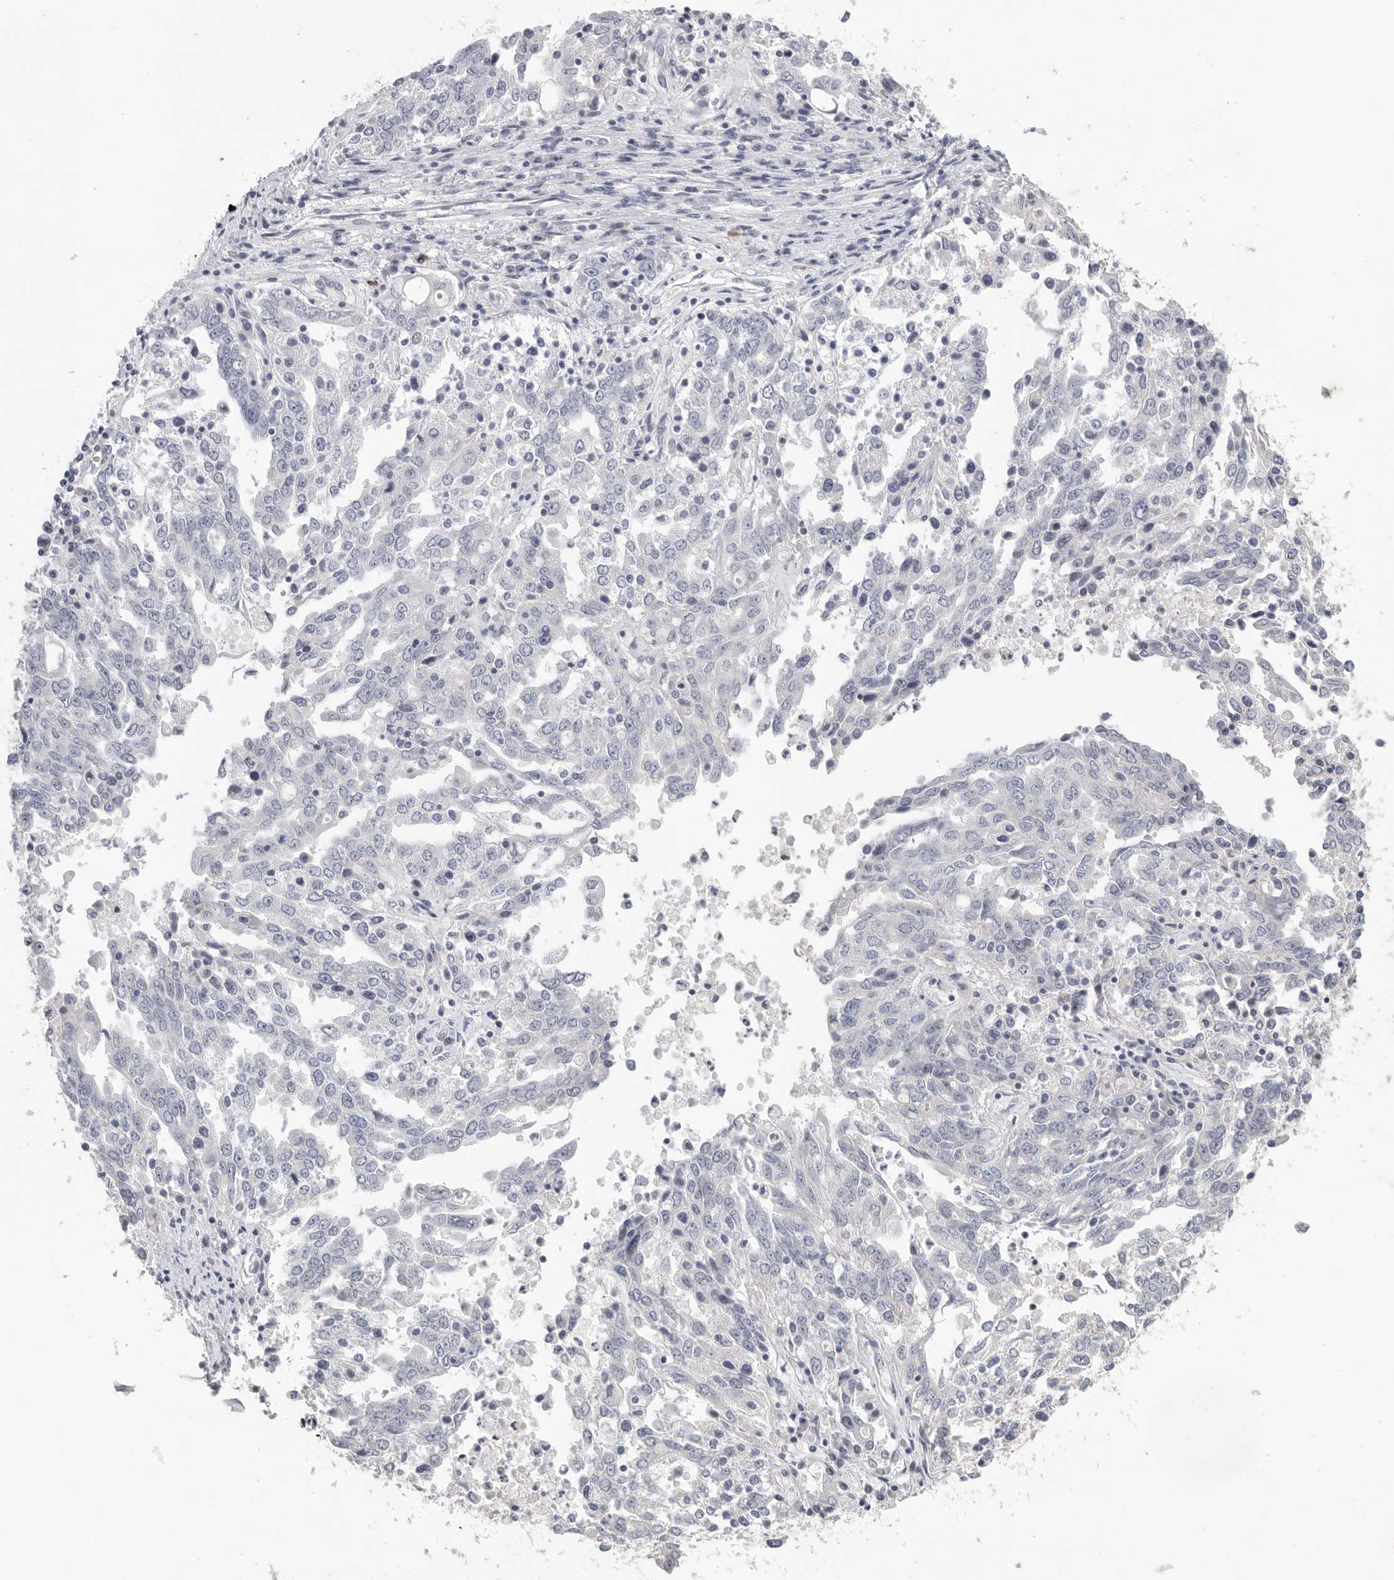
{"staining": {"intensity": "negative", "quantity": "none", "location": "none"}, "tissue": "ovarian cancer", "cell_type": "Tumor cells", "image_type": "cancer", "snomed": [{"axis": "morphology", "description": "Carcinoma, endometroid"}, {"axis": "topography", "description": "Ovary"}], "caption": "Tumor cells show no significant protein positivity in ovarian cancer (endometroid carcinoma).", "gene": "DNAJC11", "patient": {"sex": "female", "age": 62}}